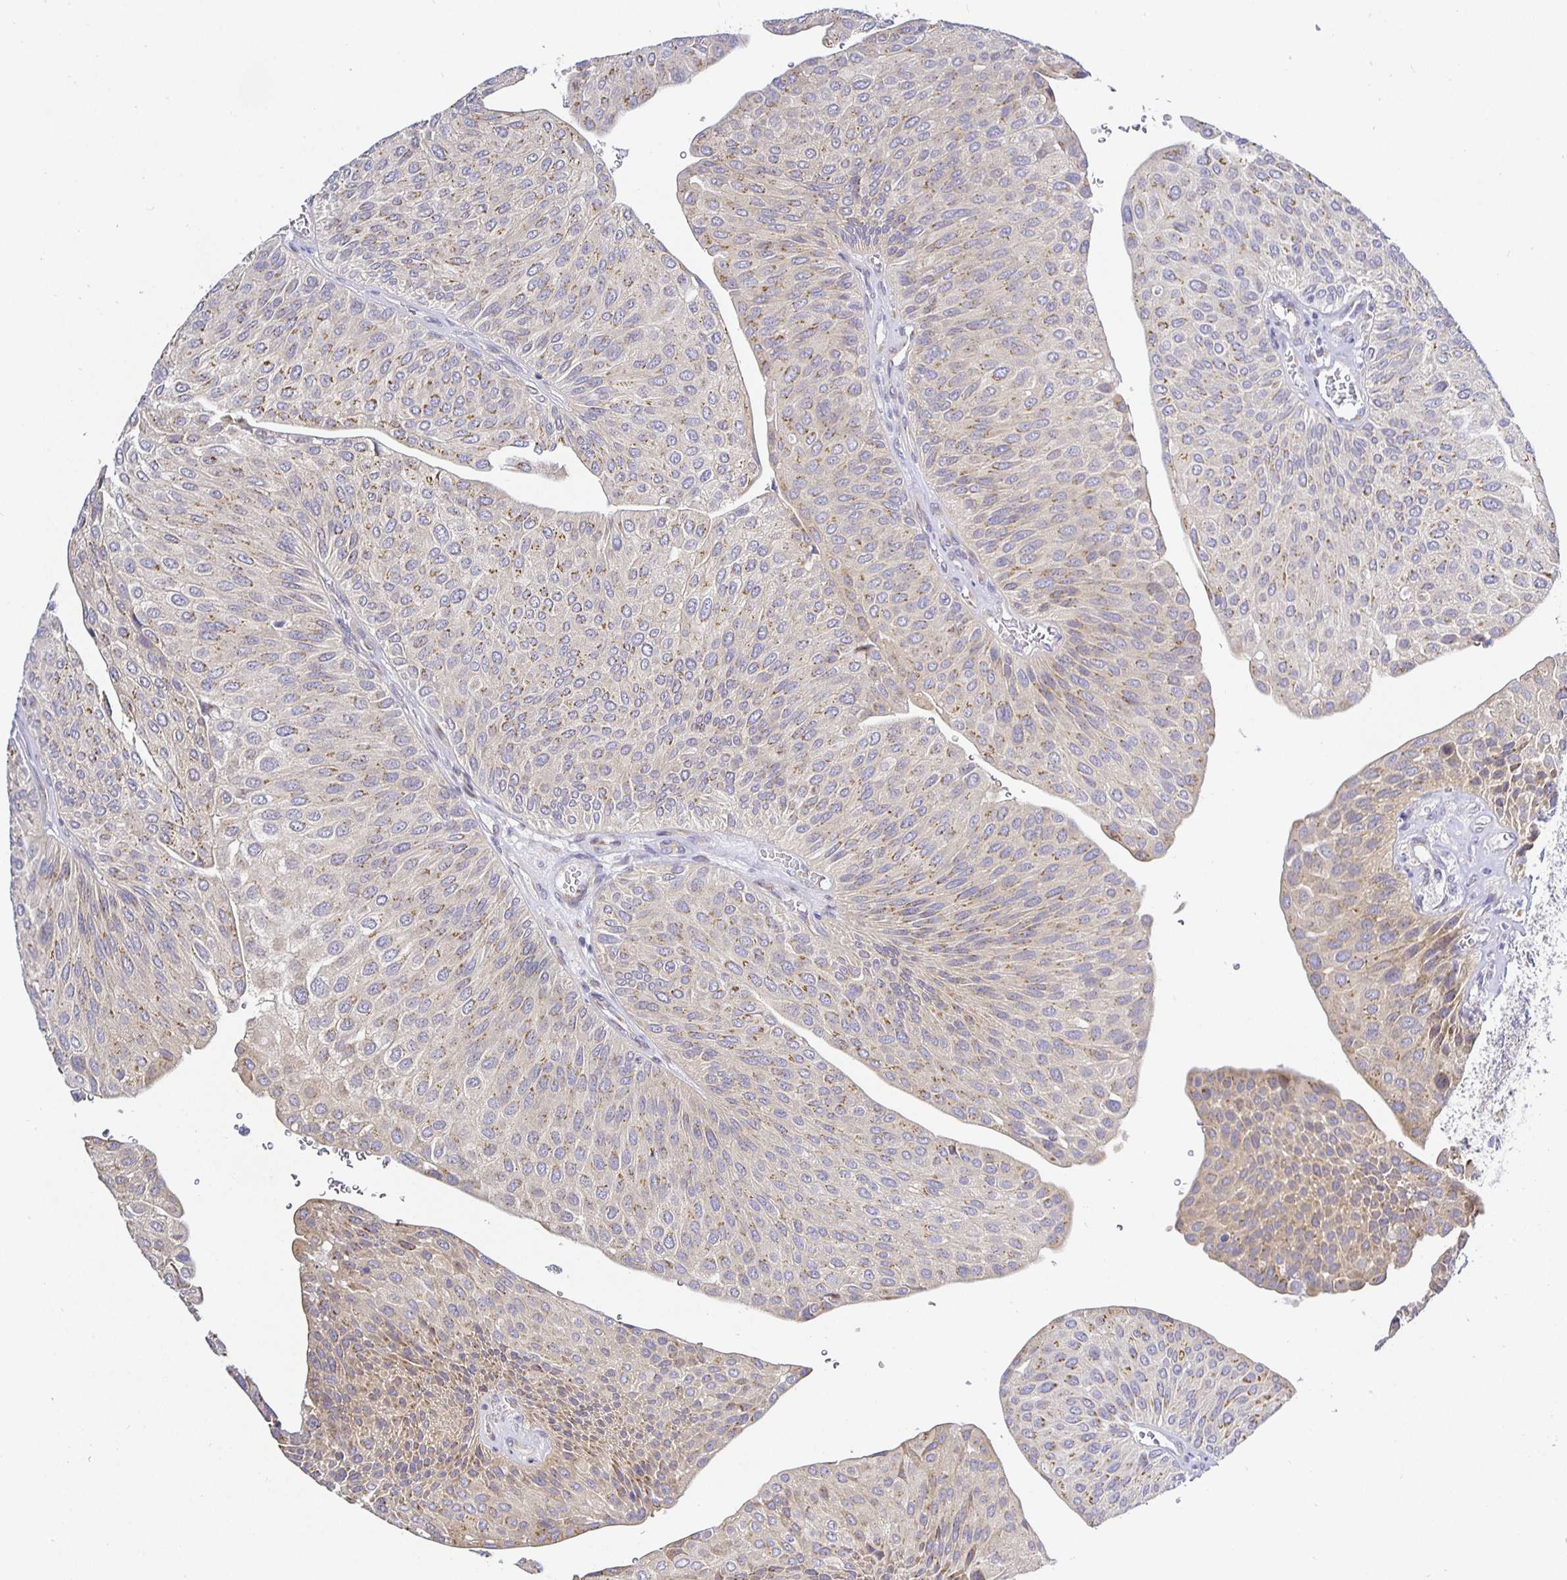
{"staining": {"intensity": "weak", "quantity": "25%-75%", "location": "cytoplasmic/membranous"}, "tissue": "urothelial cancer", "cell_type": "Tumor cells", "image_type": "cancer", "snomed": [{"axis": "morphology", "description": "Urothelial carcinoma, NOS"}, {"axis": "topography", "description": "Urinary bladder"}], "caption": "DAB (3,3'-diaminobenzidine) immunohistochemical staining of human transitional cell carcinoma demonstrates weak cytoplasmic/membranous protein positivity in approximately 25%-75% of tumor cells.", "gene": "OPALIN", "patient": {"sex": "male", "age": 67}}